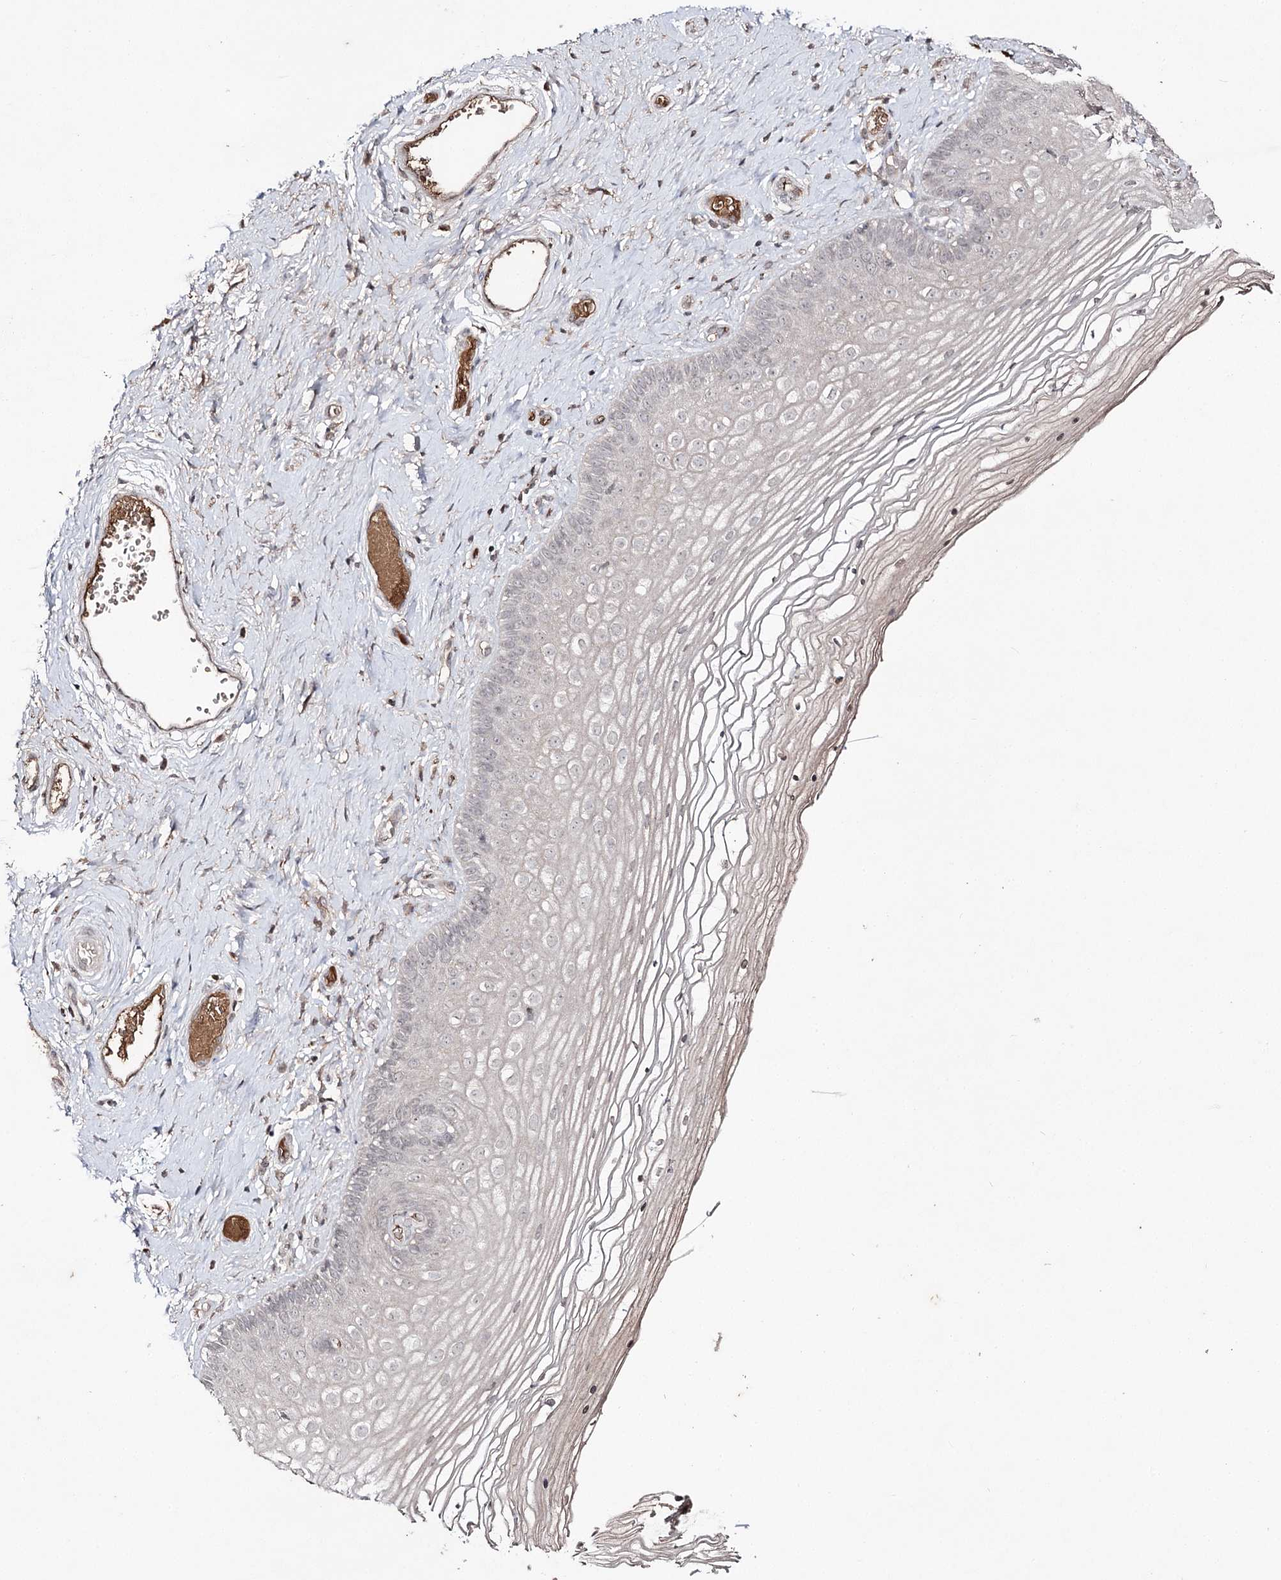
{"staining": {"intensity": "negative", "quantity": "none", "location": "none"}, "tissue": "vagina", "cell_type": "Squamous epithelial cells", "image_type": "normal", "snomed": [{"axis": "morphology", "description": "Normal tissue, NOS"}, {"axis": "topography", "description": "Vagina"}], "caption": "Squamous epithelial cells are negative for protein expression in normal human vagina.", "gene": "SYNGR3", "patient": {"sex": "female", "age": 46}}